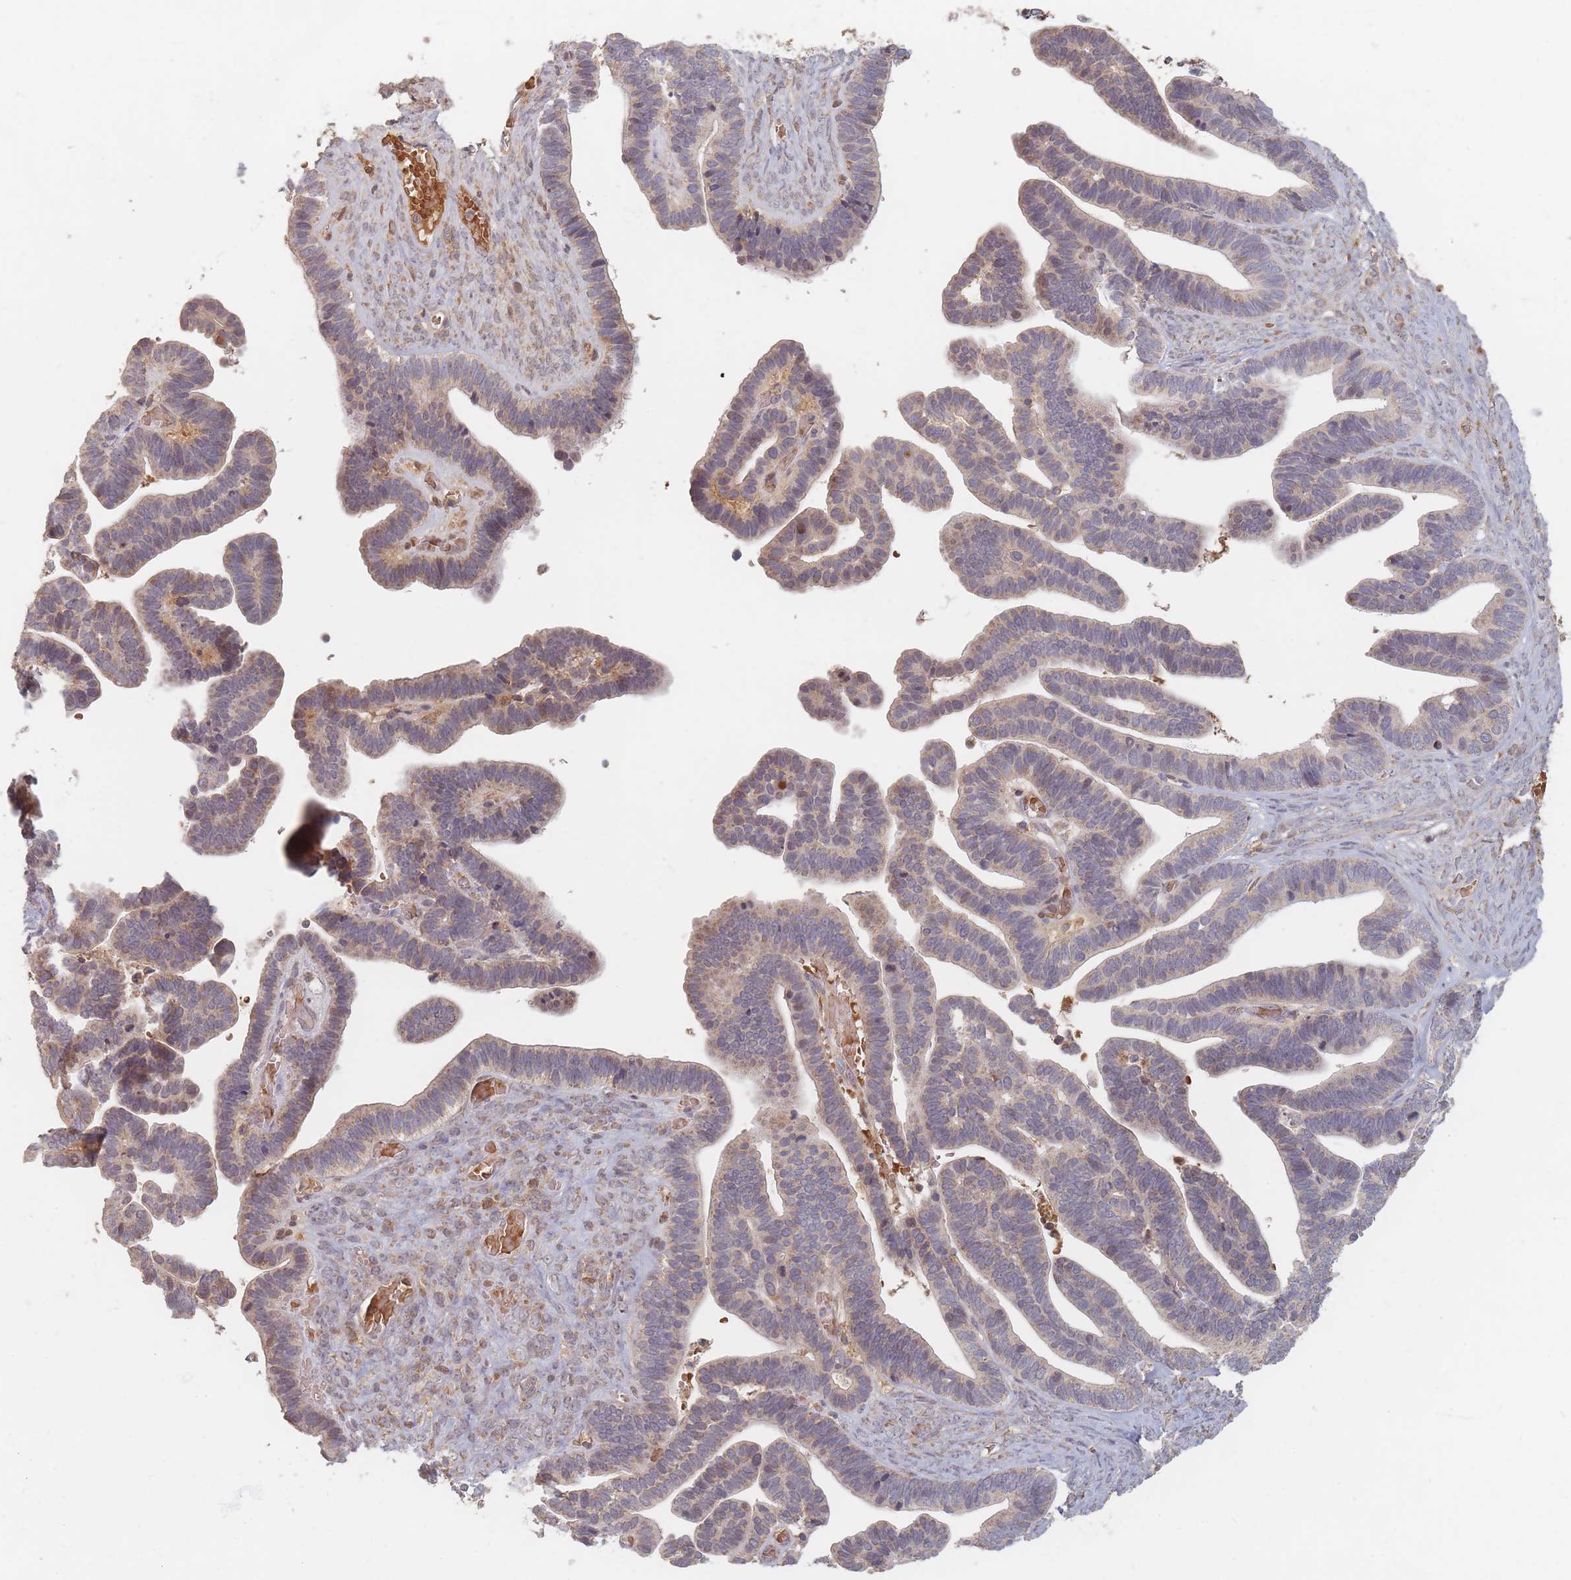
{"staining": {"intensity": "weak", "quantity": "25%-75%", "location": "cytoplasmic/membranous"}, "tissue": "ovarian cancer", "cell_type": "Tumor cells", "image_type": "cancer", "snomed": [{"axis": "morphology", "description": "Cystadenocarcinoma, serous, NOS"}, {"axis": "topography", "description": "Ovary"}], "caption": "IHC image of neoplastic tissue: human serous cystadenocarcinoma (ovarian) stained using immunohistochemistry (IHC) exhibits low levels of weak protein expression localized specifically in the cytoplasmic/membranous of tumor cells, appearing as a cytoplasmic/membranous brown color.", "gene": "OR2M4", "patient": {"sex": "female", "age": 56}}